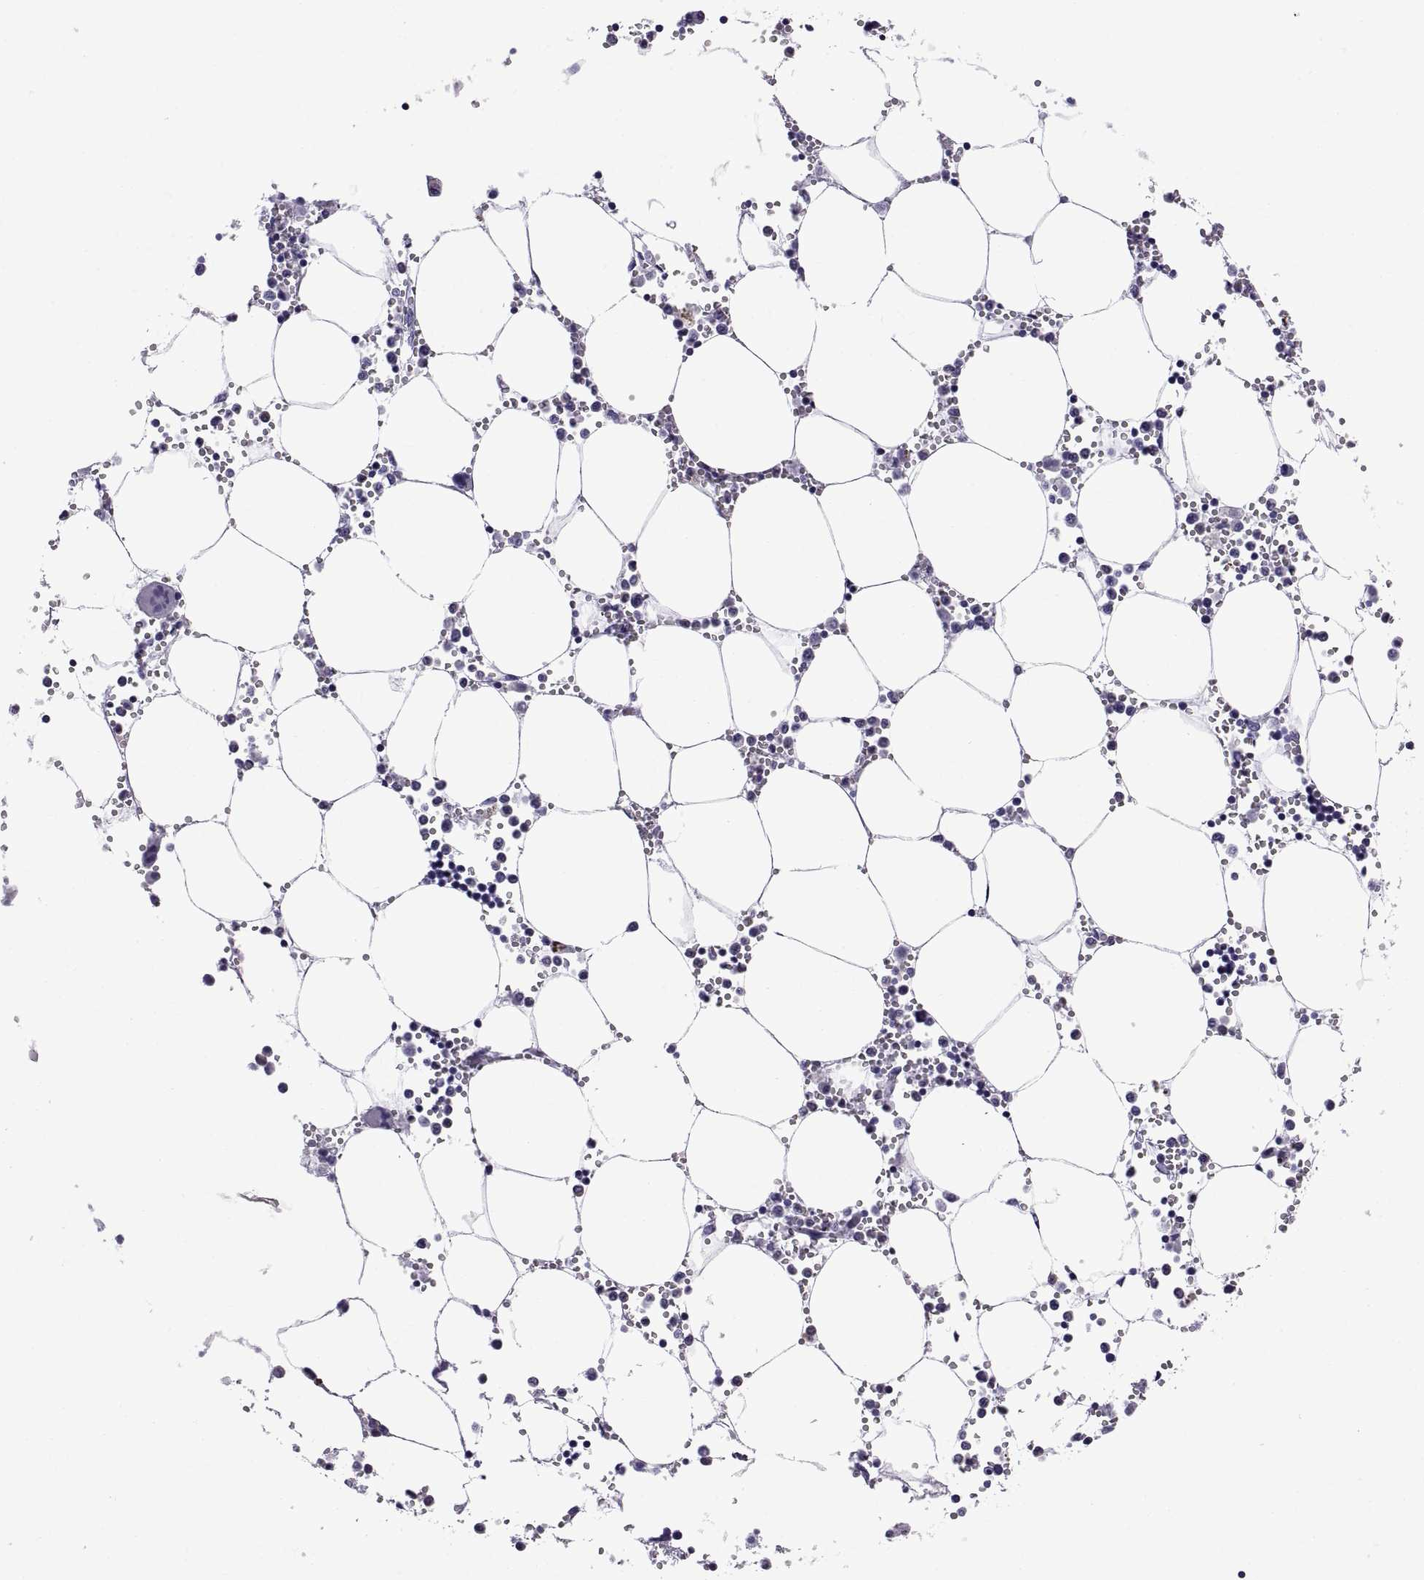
{"staining": {"intensity": "negative", "quantity": "none", "location": "none"}, "tissue": "bone marrow", "cell_type": "Hematopoietic cells", "image_type": "normal", "snomed": [{"axis": "morphology", "description": "Normal tissue, NOS"}, {"axis": "topography", "description": "Bone marrow"}], "caption": "Immunohistochemistry of normal bone marrow reveals no expression in hematopoietic cells.", "gene": "C3orf22", "patient": {"sex": "male", "age": 54}}